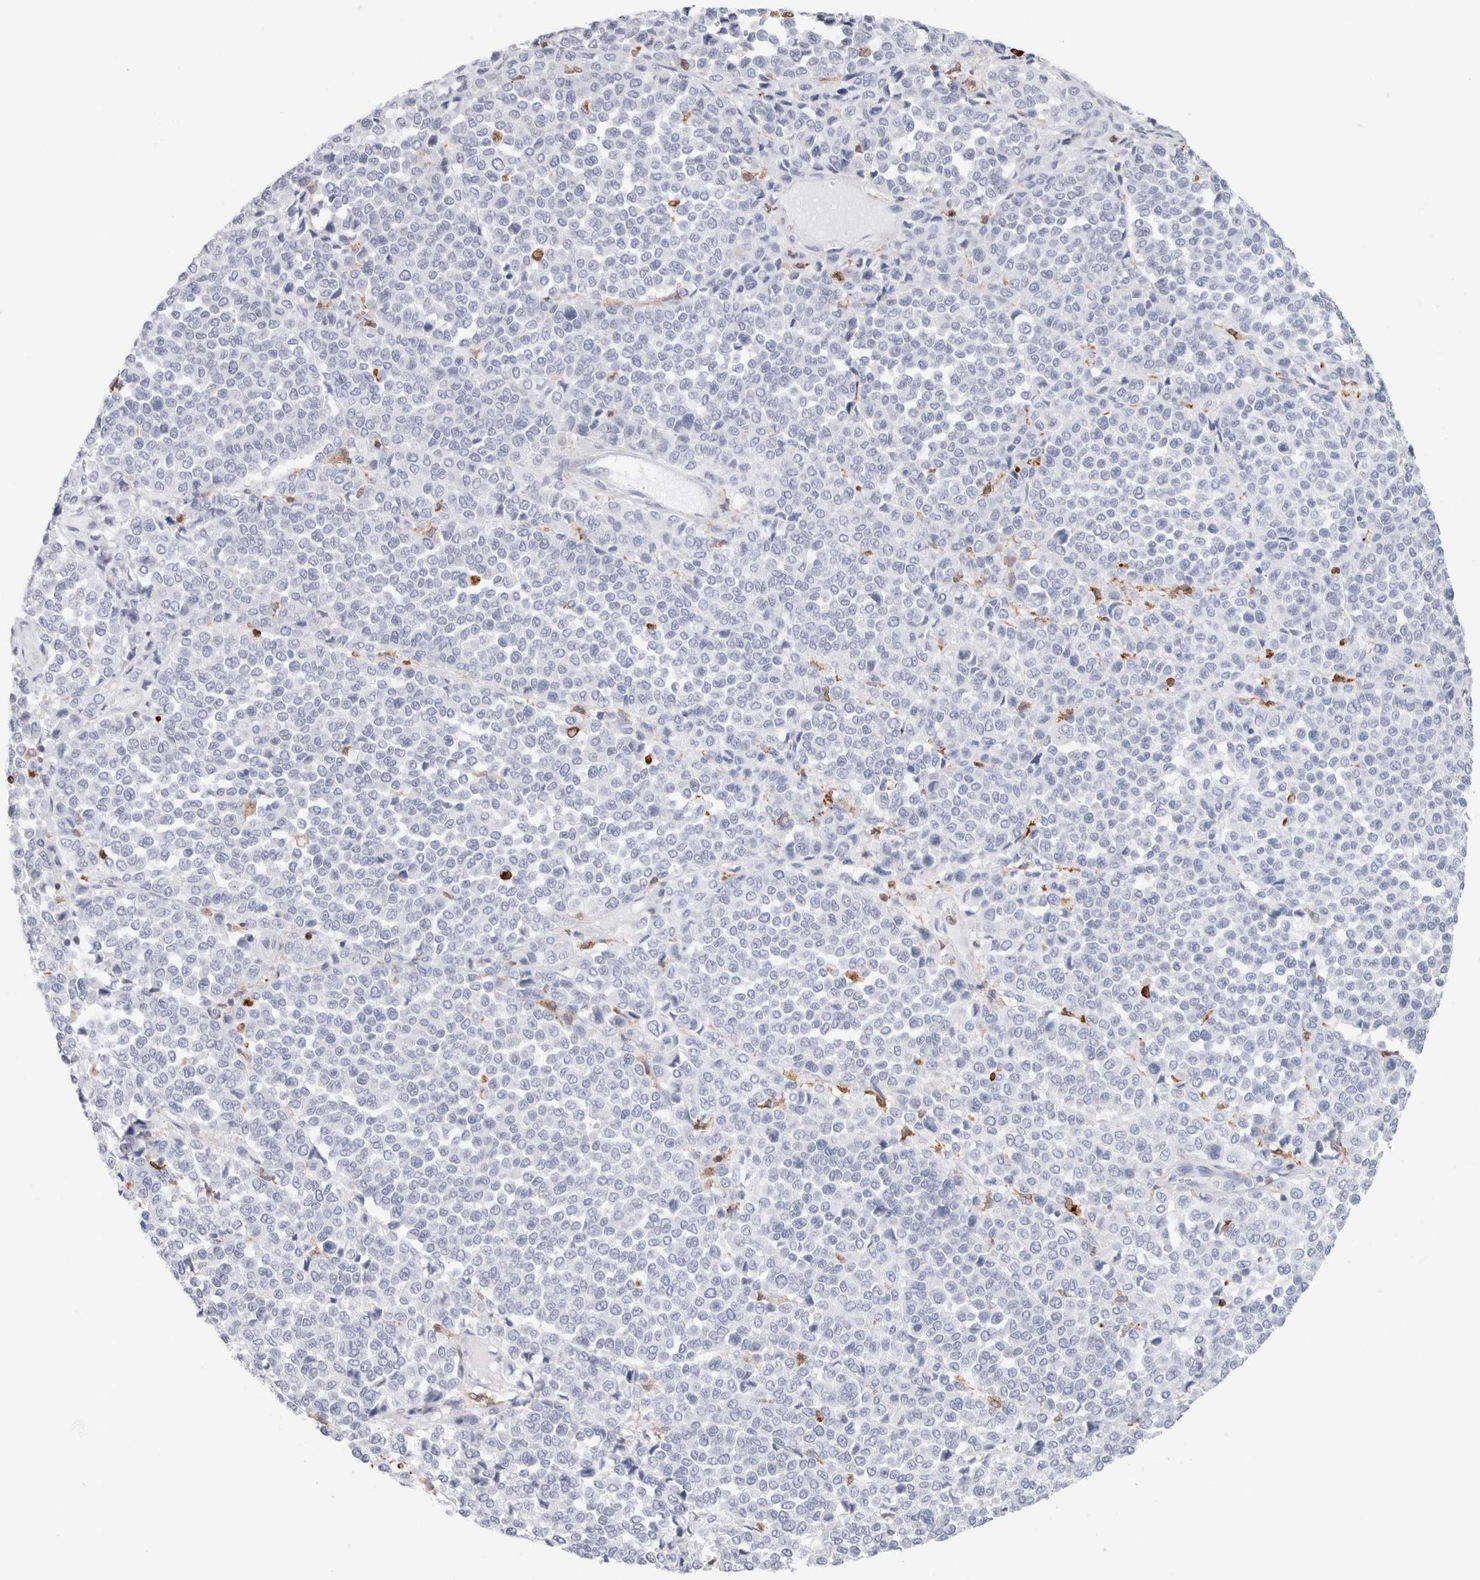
{"staining": {"intensity": "negative", "quantity": "none", "location": "none"}, "tissue": "melanoma", "cell_type": "Tumor cells", "image_type": "cancer", "snomed": [{"axis": "morphology", "description": "Malignant melanoma, Metastatic site"}, {"axis": "topography", "description": "Pancreas"}], "caption": "The image displays no significant positivity in tumor cells of malignant melanoma (metastatic site).", "gene": "ALOX5AP", "patient": {"sex": "female", "age": 30}}